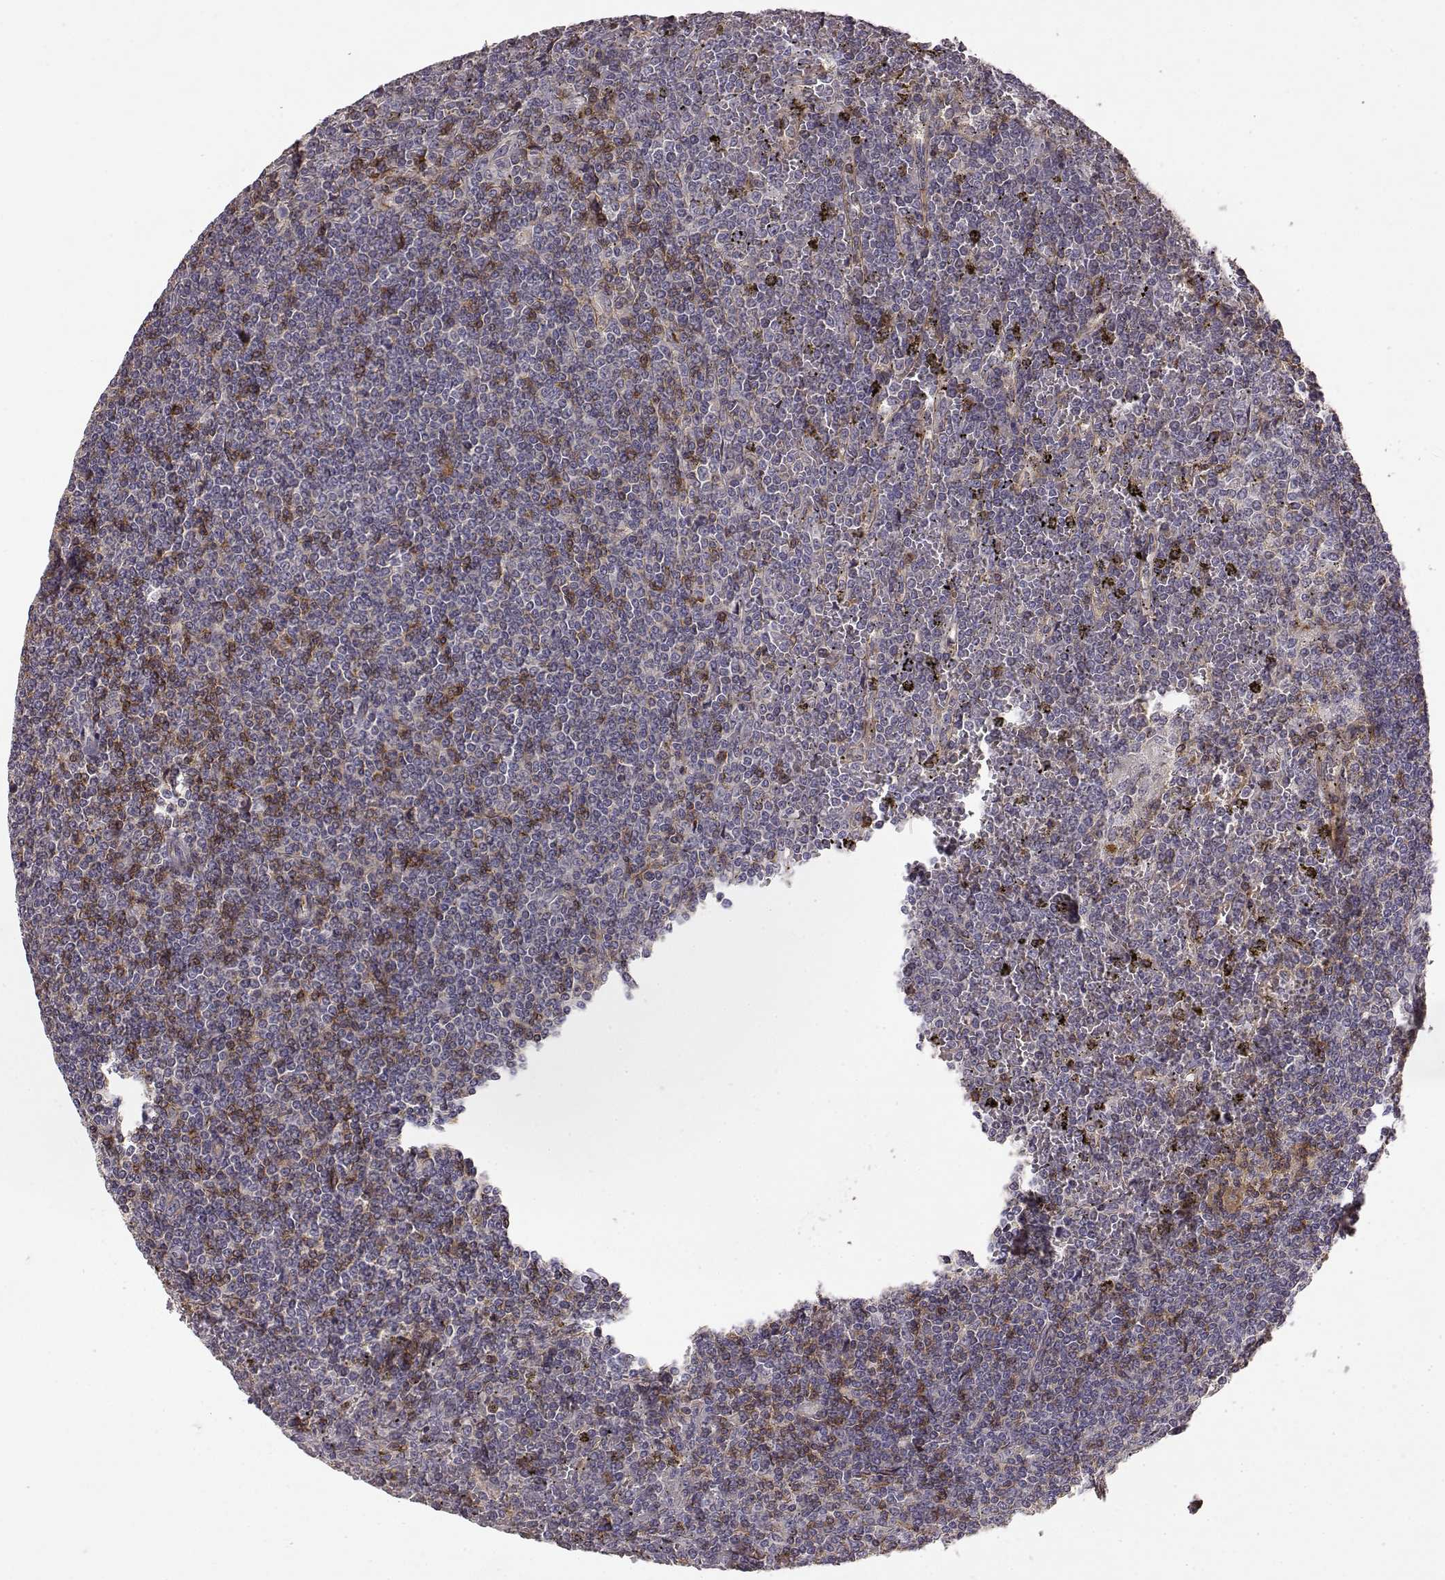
{"staining": {"intensity": "moderate", "quantity": "<25%", "location": "cytoplasmic/membranous"}, "tissue": "lymphoma", "cell_type": "Tumor cells", "image_type": "cancer", "snomed": [{"axis": "morphology", "description": "Malignant lymphoma, non-Hodgkin's type, Low grade"}, {"axis": "topography", "description": "Spleen"}], "caption": "About <25% of tumor cells in lymphoma exhibit moderate cytoplasmic/membranous protein positivity as visualized by brown immunohistochemical staining.", "gene": "IFITM1", "patient": {"sex": "female", "age": 19}}